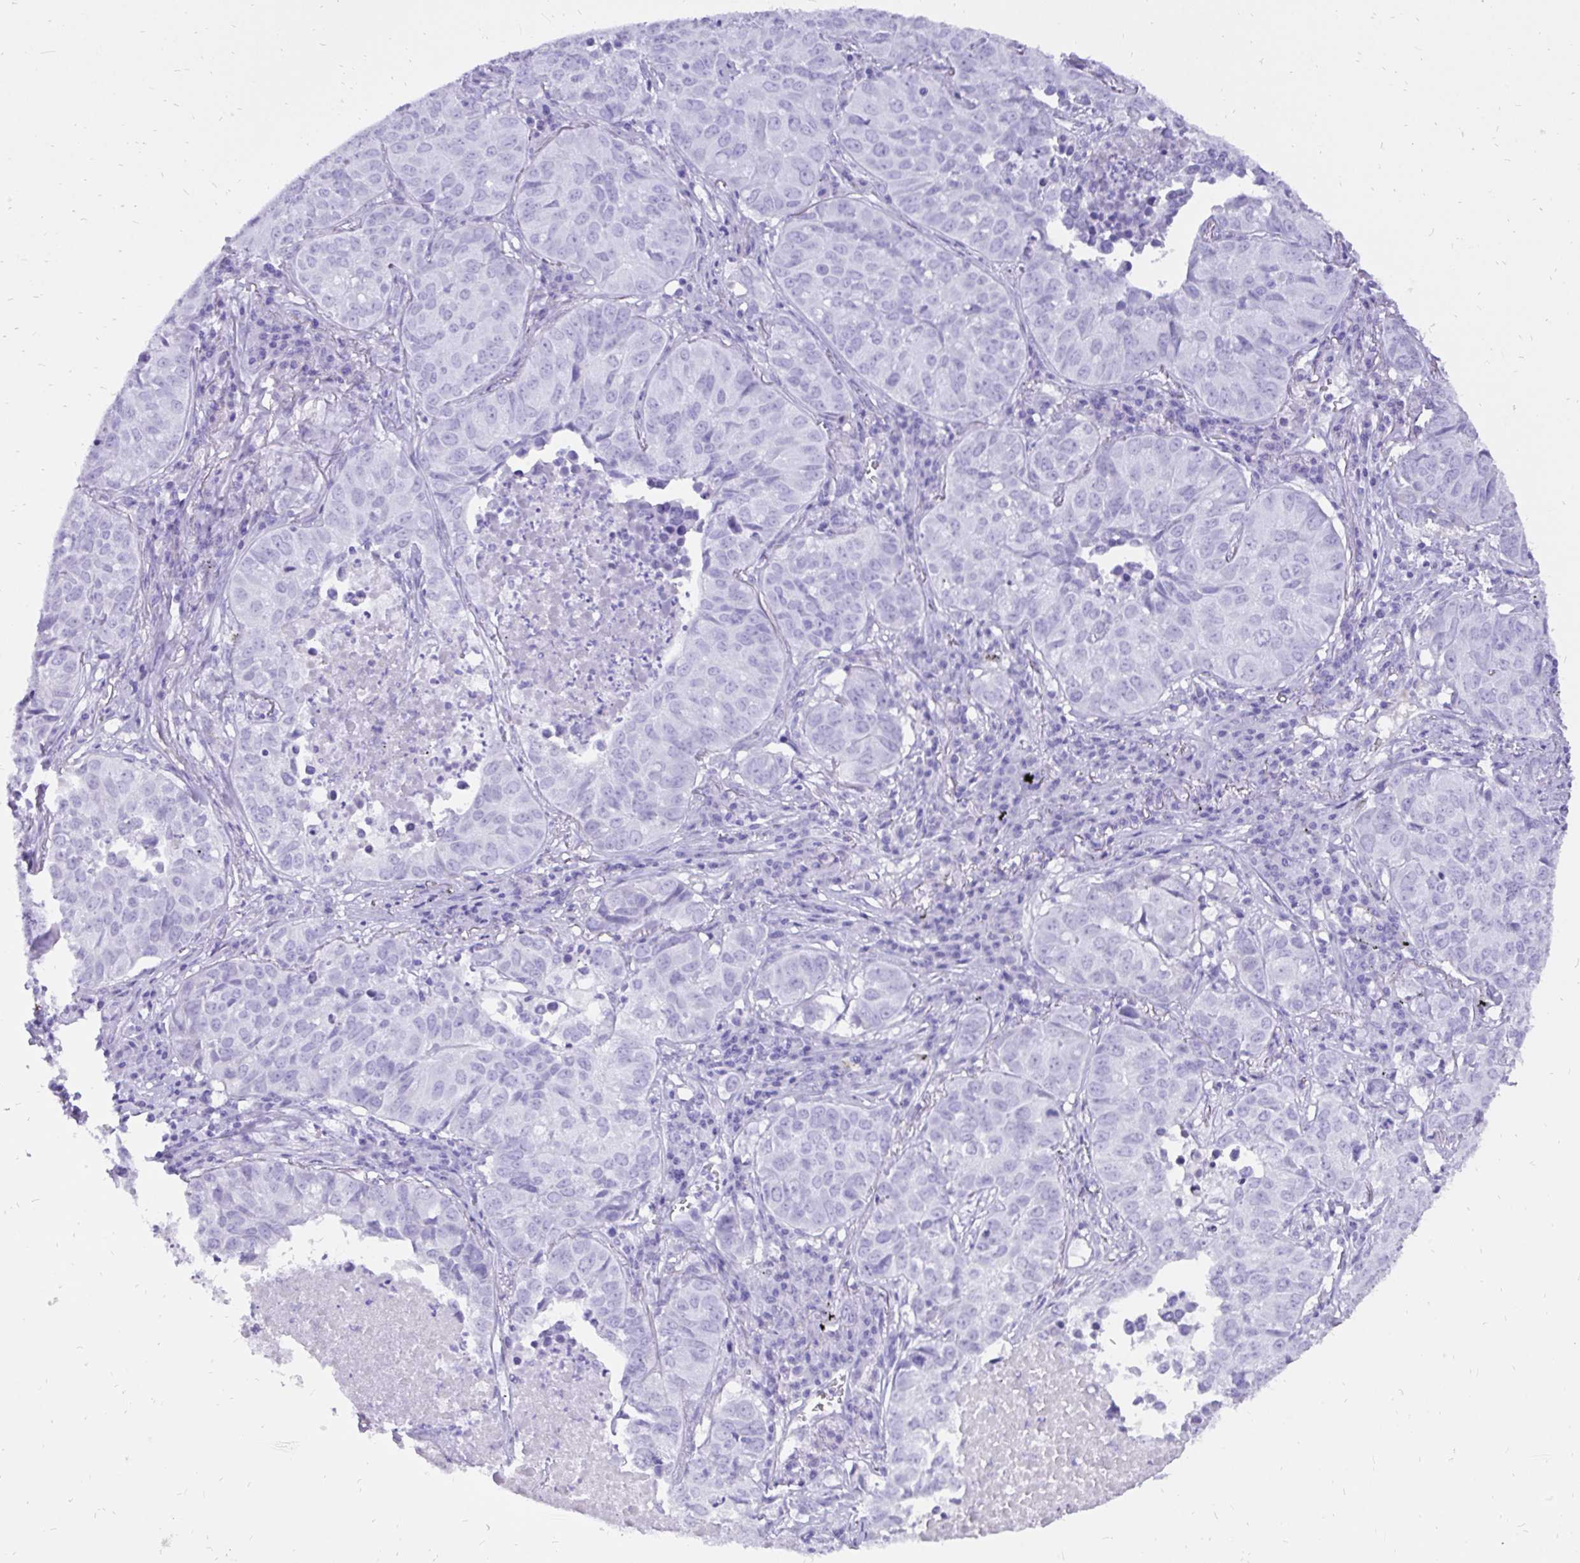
{"staining": {"intensity": "negative", "quantity": "none", "location": "none"}, "tissue": "lung cancer", "cell_type": "Tumor cells", "image_type": "cancer", "snomed": [{"axis": "morphology", "description": "Adenocarcinoma, NOS"}, {"axis": "topography", "description": "Lung"}], "caption": "This image is of adenocarcinoma (lung) stained with immunohistochemistry to label a protein in brown with the nuclei are counter-stained blue. There is no staining in tumor cells.", "gene": "KRT13", "patient": {"sex": "female", "age": 50}}